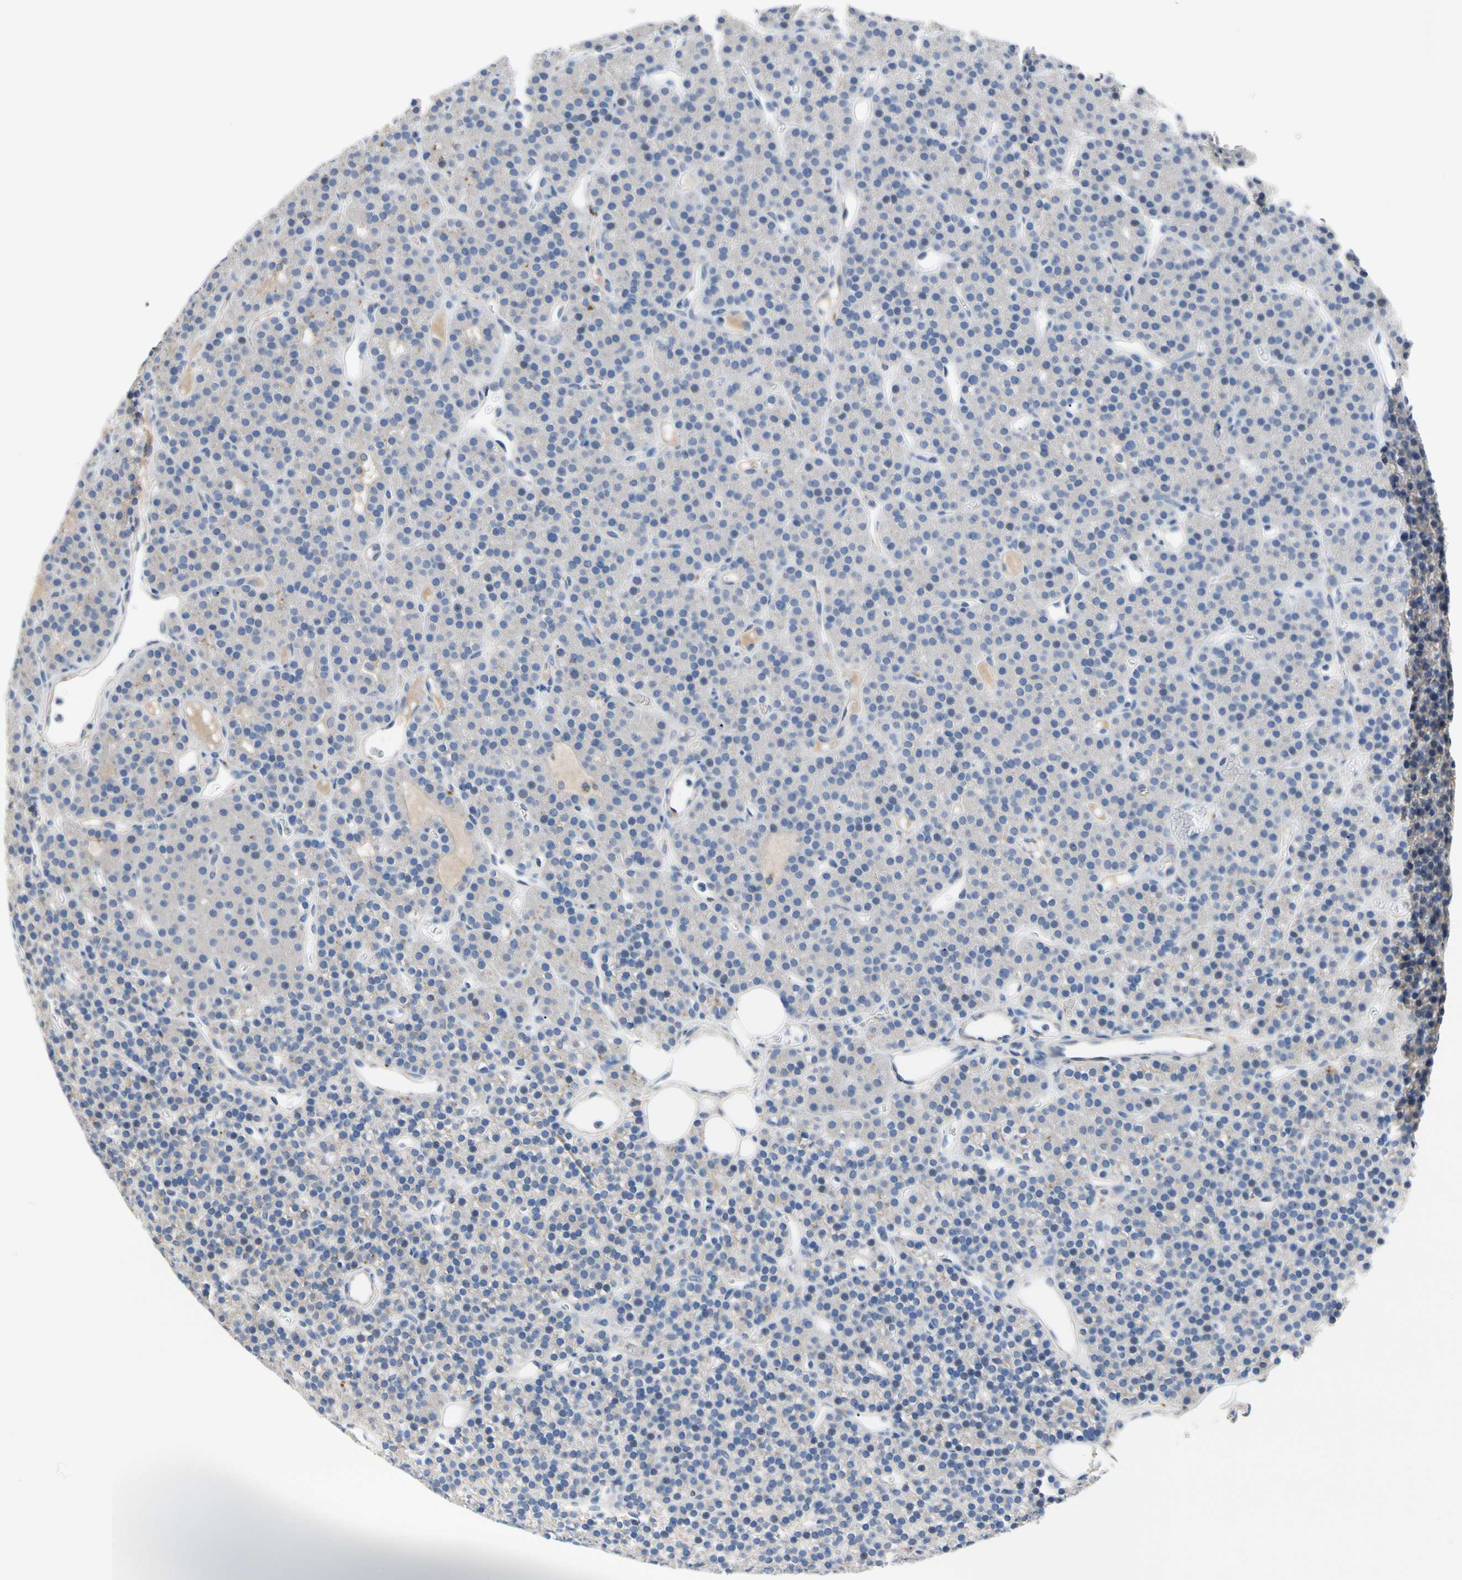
{"staining": {"intensity": "moderate", "quantity": "<25%", "location": "cytoplasmic/membranous"}, "tissue": "parathyroid gland", "cell_type": "Glandular cells", "image_type": "normal", "snomed": [{"axis": "morphology", "description": "Normal tissue, NOS"}, {"axis": "morphology", "description": "Hyperplasia, NOS"}, {"axis": "topography", "description": "Parathyroid gland"}], "caption": "Immunohistochemistry of unremarkable parathyroid gland displays low levels of moderate cytoplasmic/membranous expression in approximately <25% of glandular cells. The staining was performed using DAB (3,3'-diaminobenzidine) to visualize the protein expression in brown, while the nuclei were stained in blue with hematoxylin (Magnification: 20x).", "gene": "RETSAT", "patient": {"sex": "male", "age": 44}}